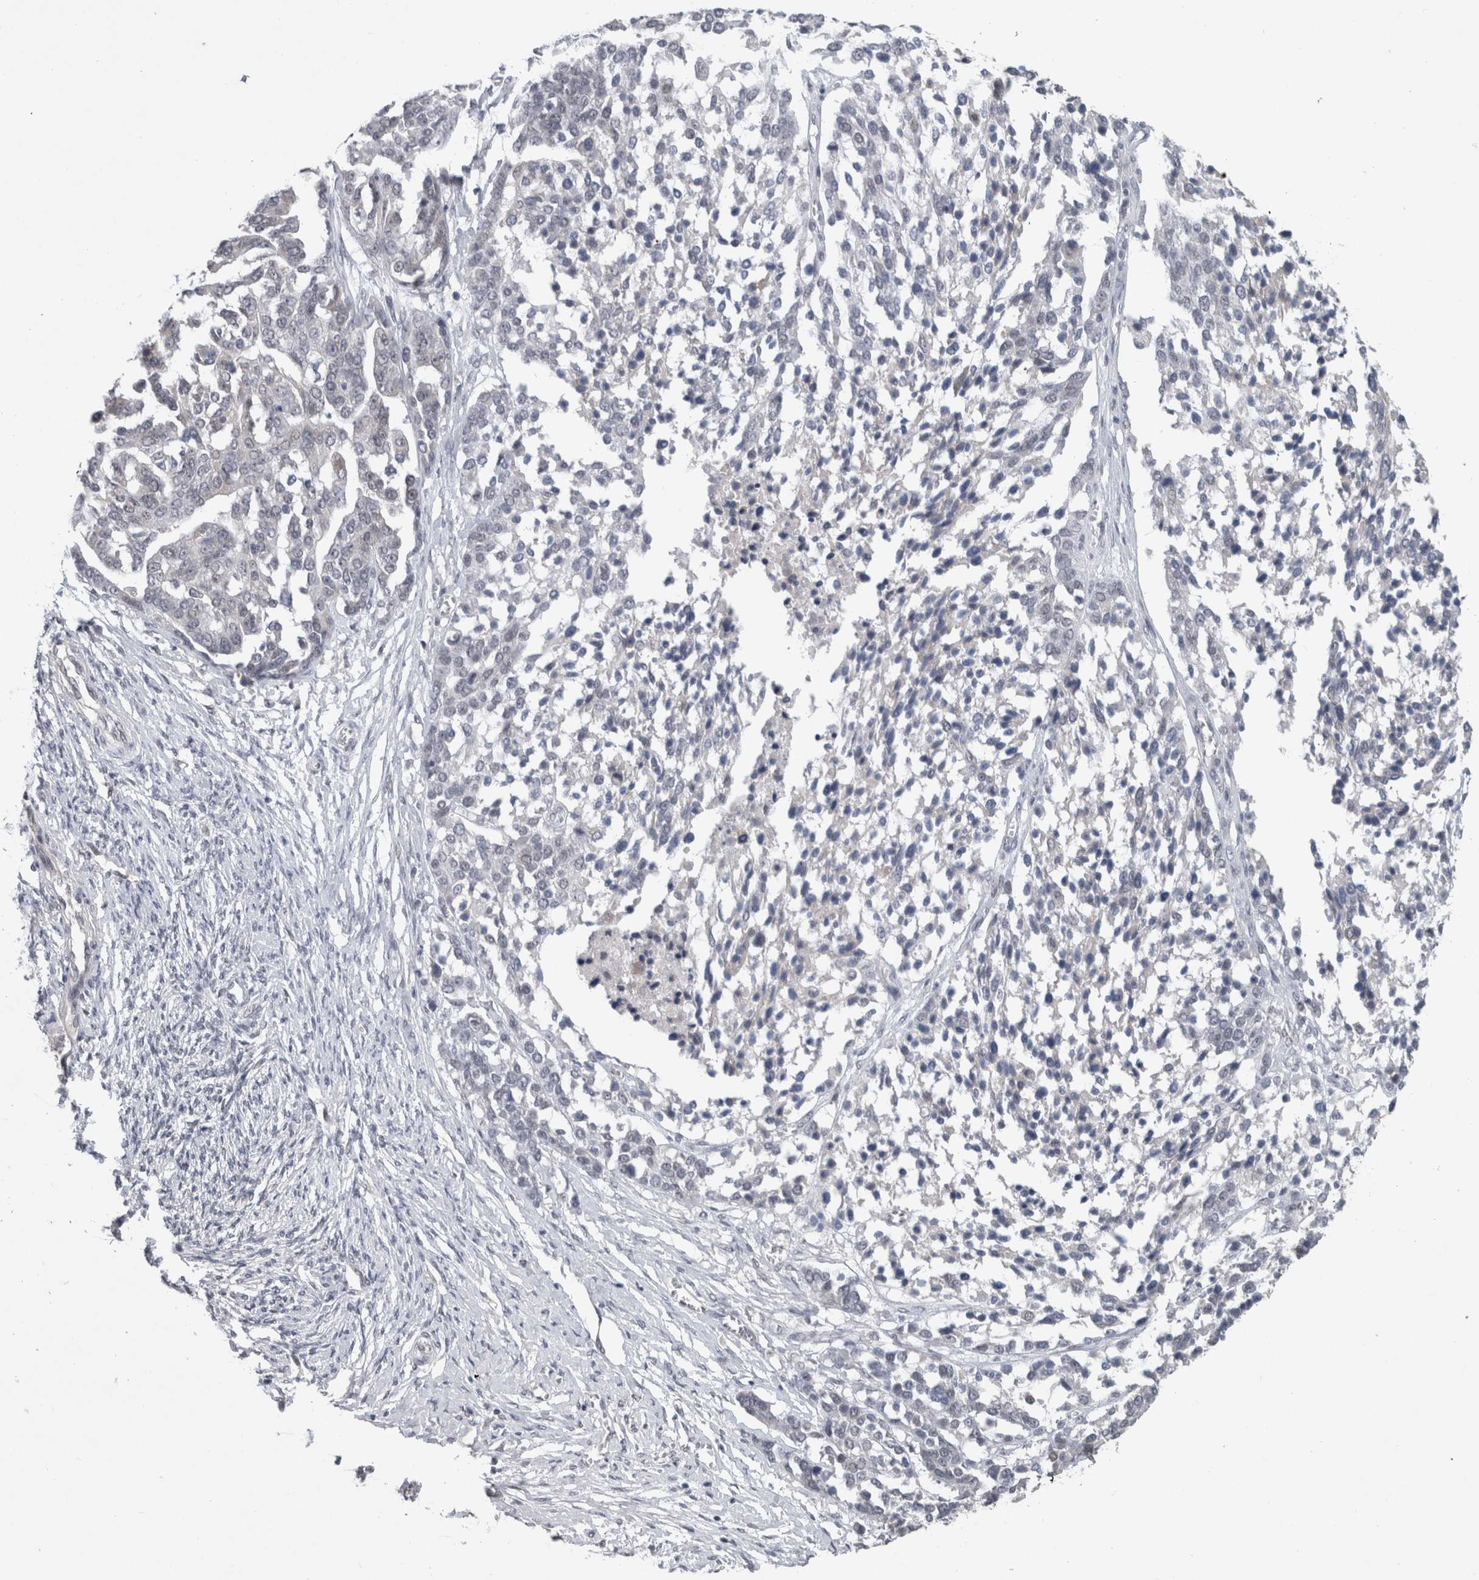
{"staining": {"intensity": "negative", "quantity": "none", "location": "none"}, "tissue": "ovarian cancer", "cell_type": "Tumor cells", "image_type": "cancer", "snomed": [{"axis": "morphology", "description": "Cystadenocarcinoma, serous, NOS"}, {"axis": "topography", "description": "Ovary"}], "caption": "The micrograph demonstrates no significant staining in tumor cells of ovarian serous cystadenocarcinoma. (DAB (3,3'-diaminobenzidine) immunohistochemistry with hematoxylin counter stain).", "gene": "PRXL2A", "patient": {"sex": "female", "age": 44}}